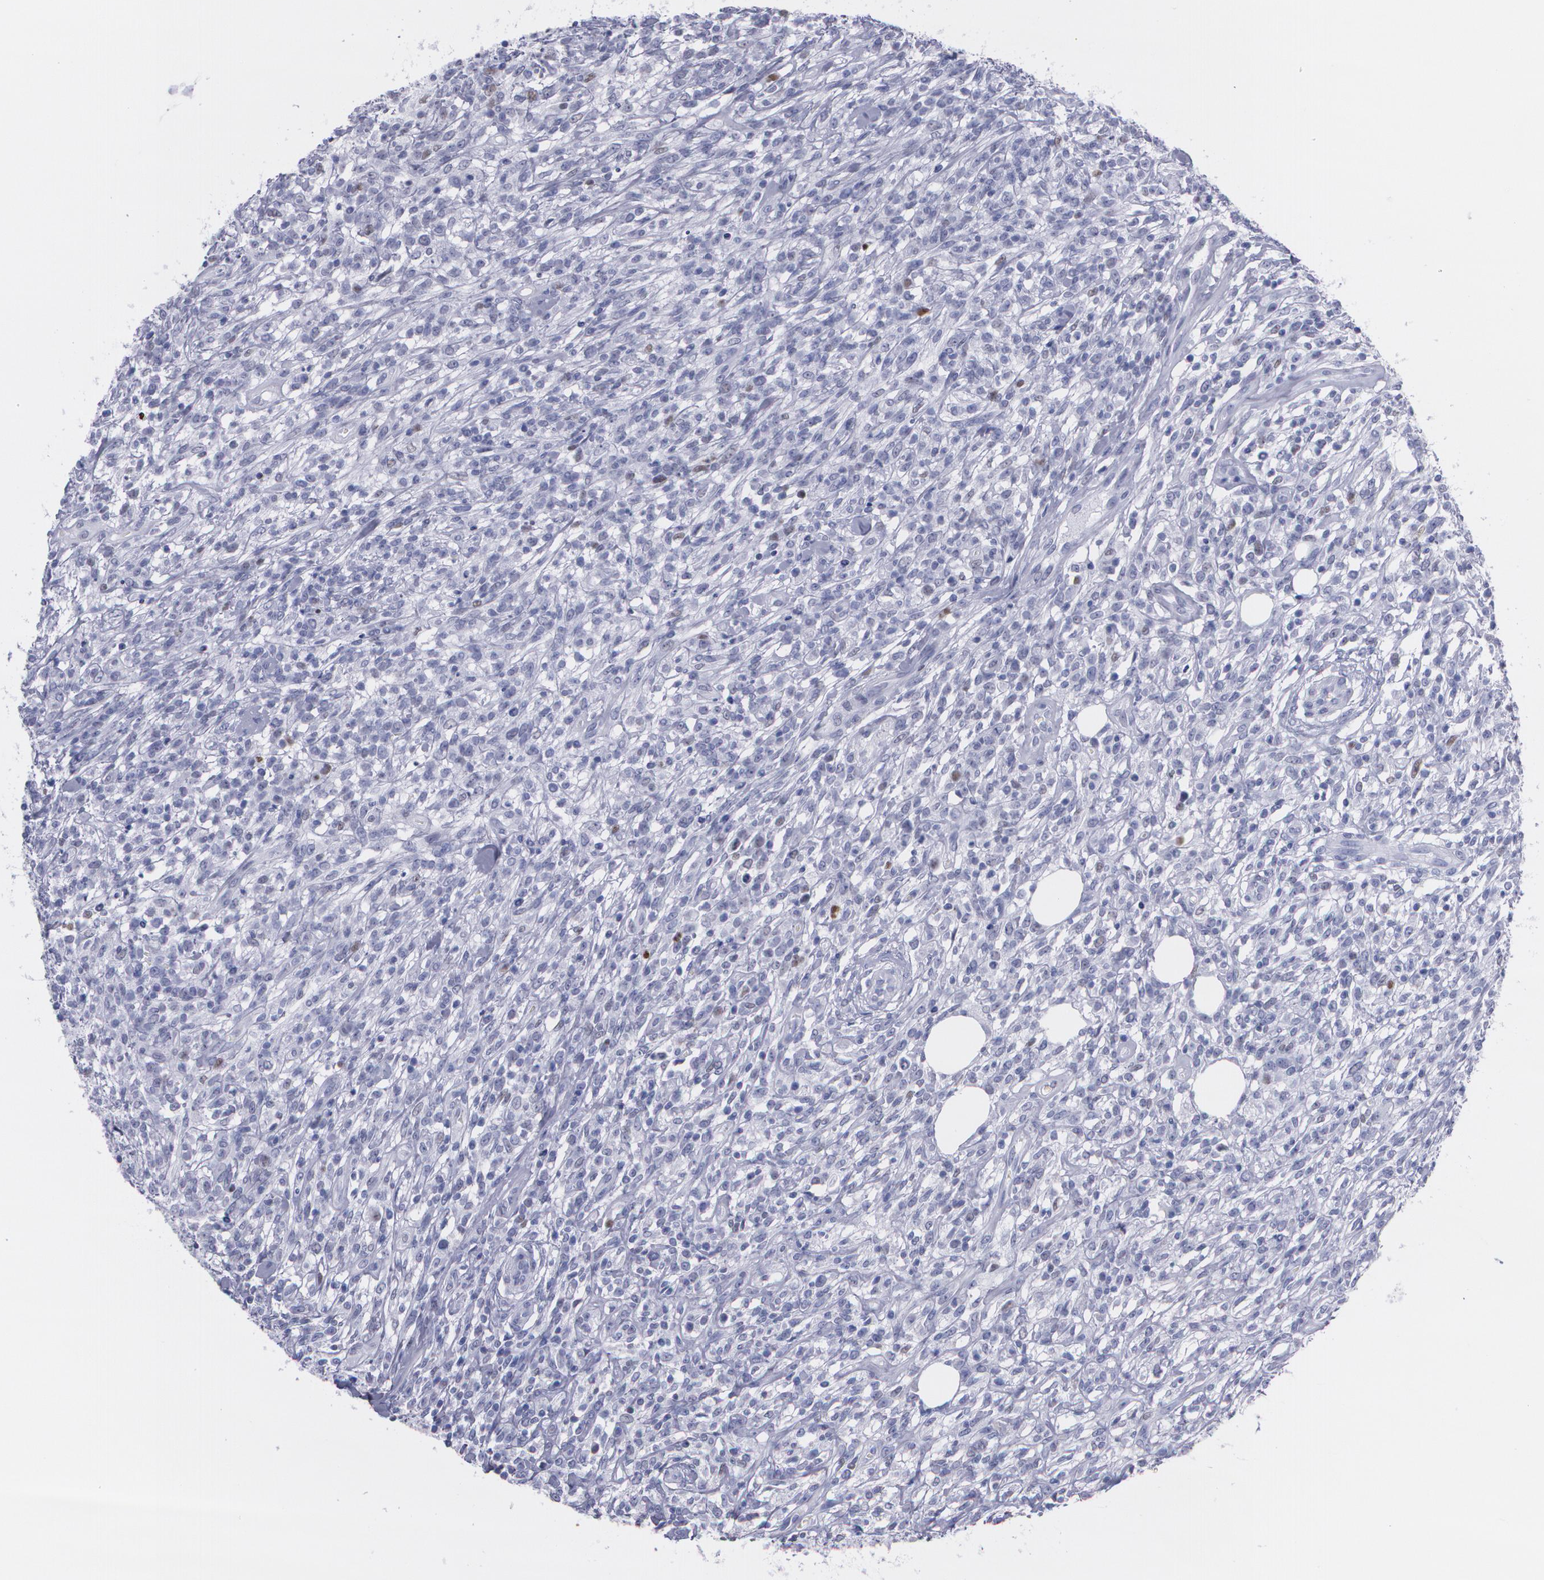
{"staining": {"intensity": "moderate", "quantity": "<25%", "location": "nuclear"}, "tissue": "lymphoma", "cell_type": "Tumor cells", "image_type": "cancer", "snomed": [{"axis": "morphology", "description": "Malignant lymphoma, non-Hodgkin's type, High grade"}, {"axis": "topography", "description": "Lymph node"}], "caption": "Immunohistochemistry staining of lymphoma, which demonstrates low levels of moderate nuclear expression in about <25% of tumor cells indicating moderate nuclear protein staining. The staining was performed using DAB (3,3'-diaminobenzidine) (brown) for protein detection and nuclei were counterstained in hematoxylin (blue).", "gene": "TP53", "patient": {"sex": "female", "age": 73}}